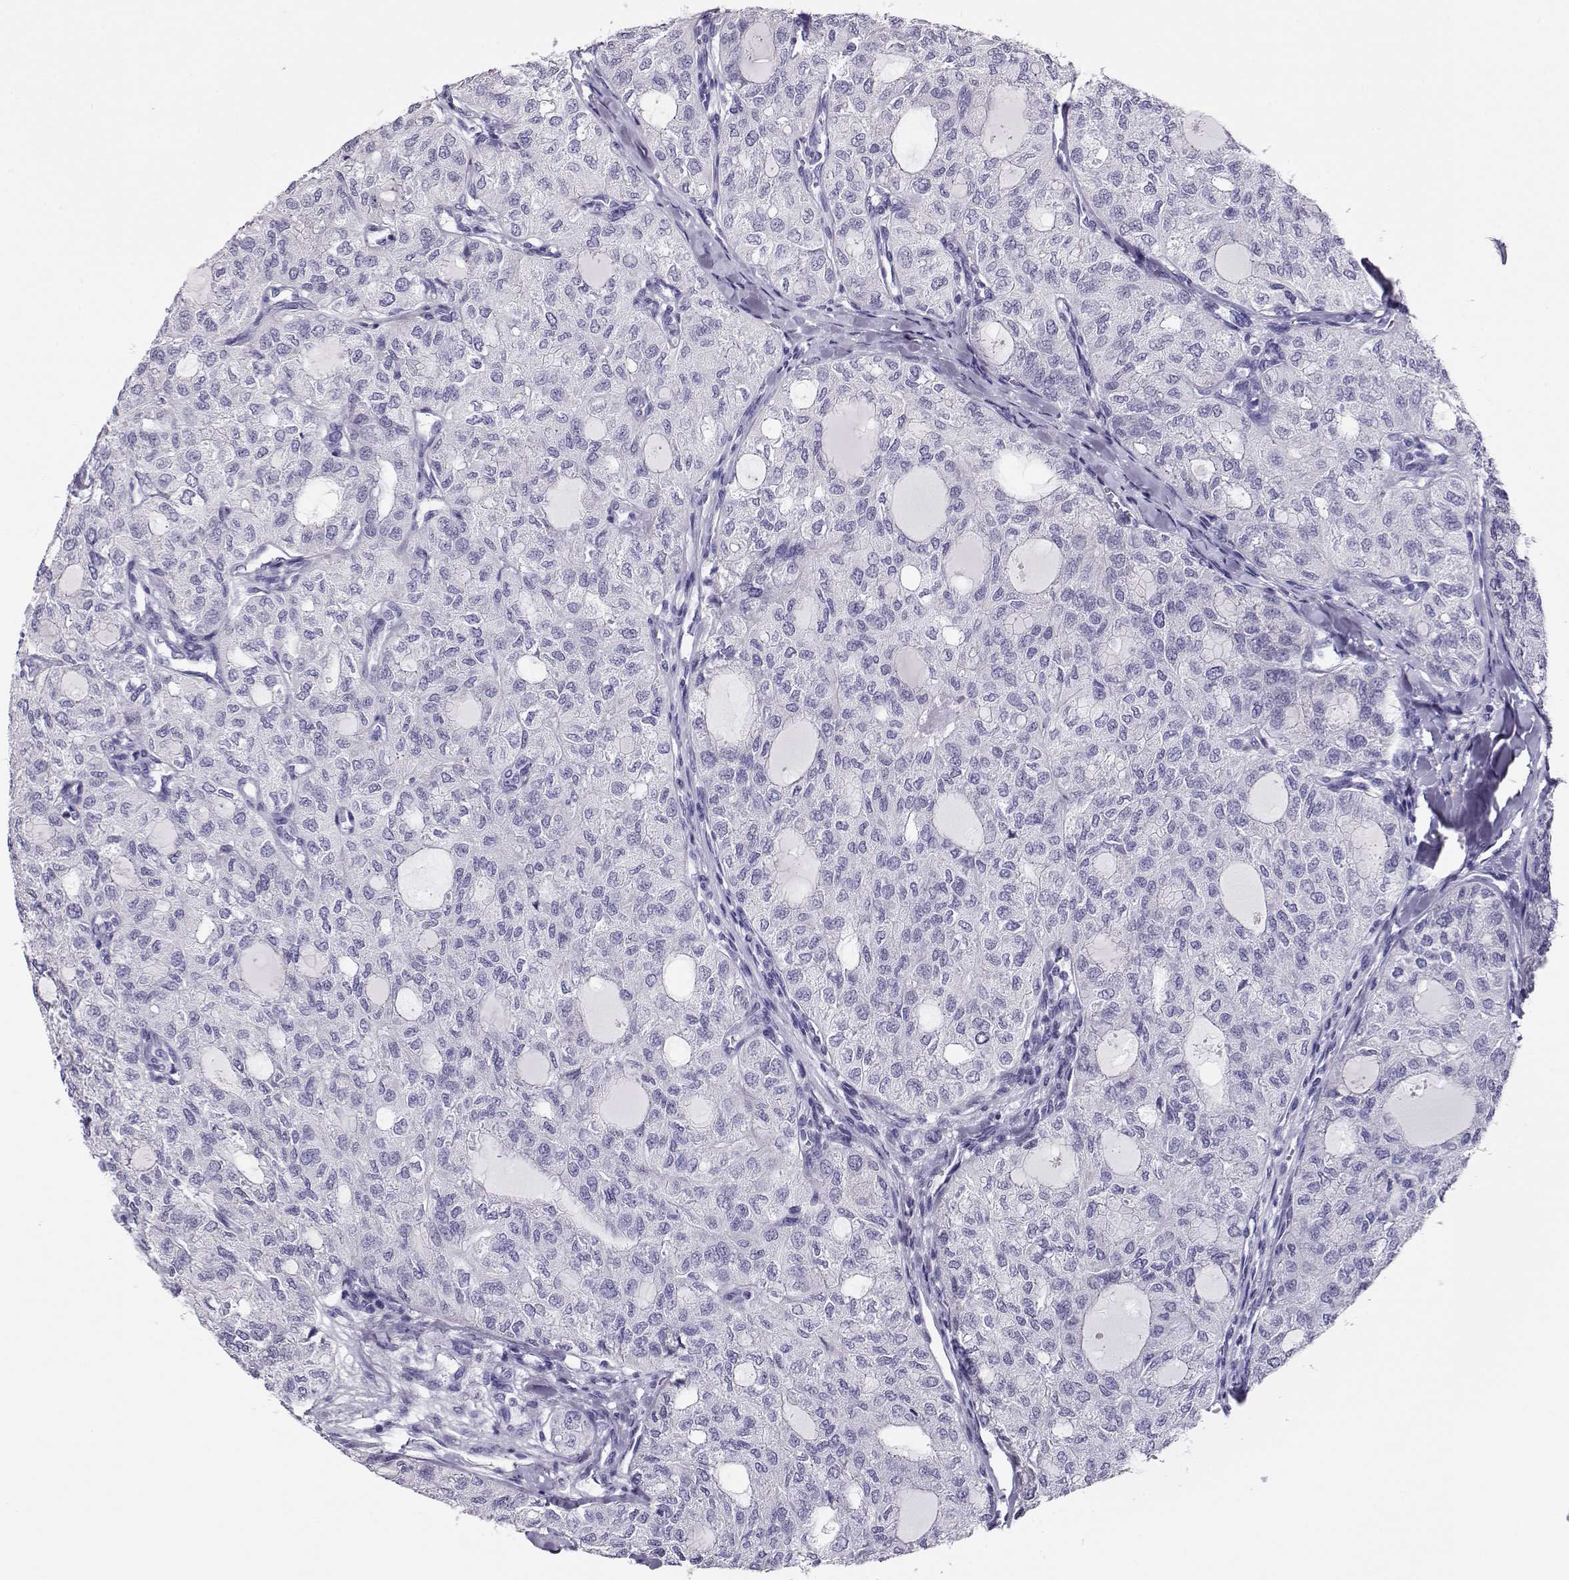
{"staining": {"intensity": "negative", "quantity": "none", "location": "none"}, "tissue": "thyroid cancer", "cell_type": "Tumor cells", "image_type": "cancer", "snomed": [{"axis": "morphology", "description": "Follicular adenoma carcinoma, NOS"}, {"axis": "topography", "description": "Thyroid gland"}], "caption": "The image displays no staining of tumor cells in follicular adenoma carcinoma (thyroid).", "gene": "CRX", "patient": {"sex": "male", "age": 75}}